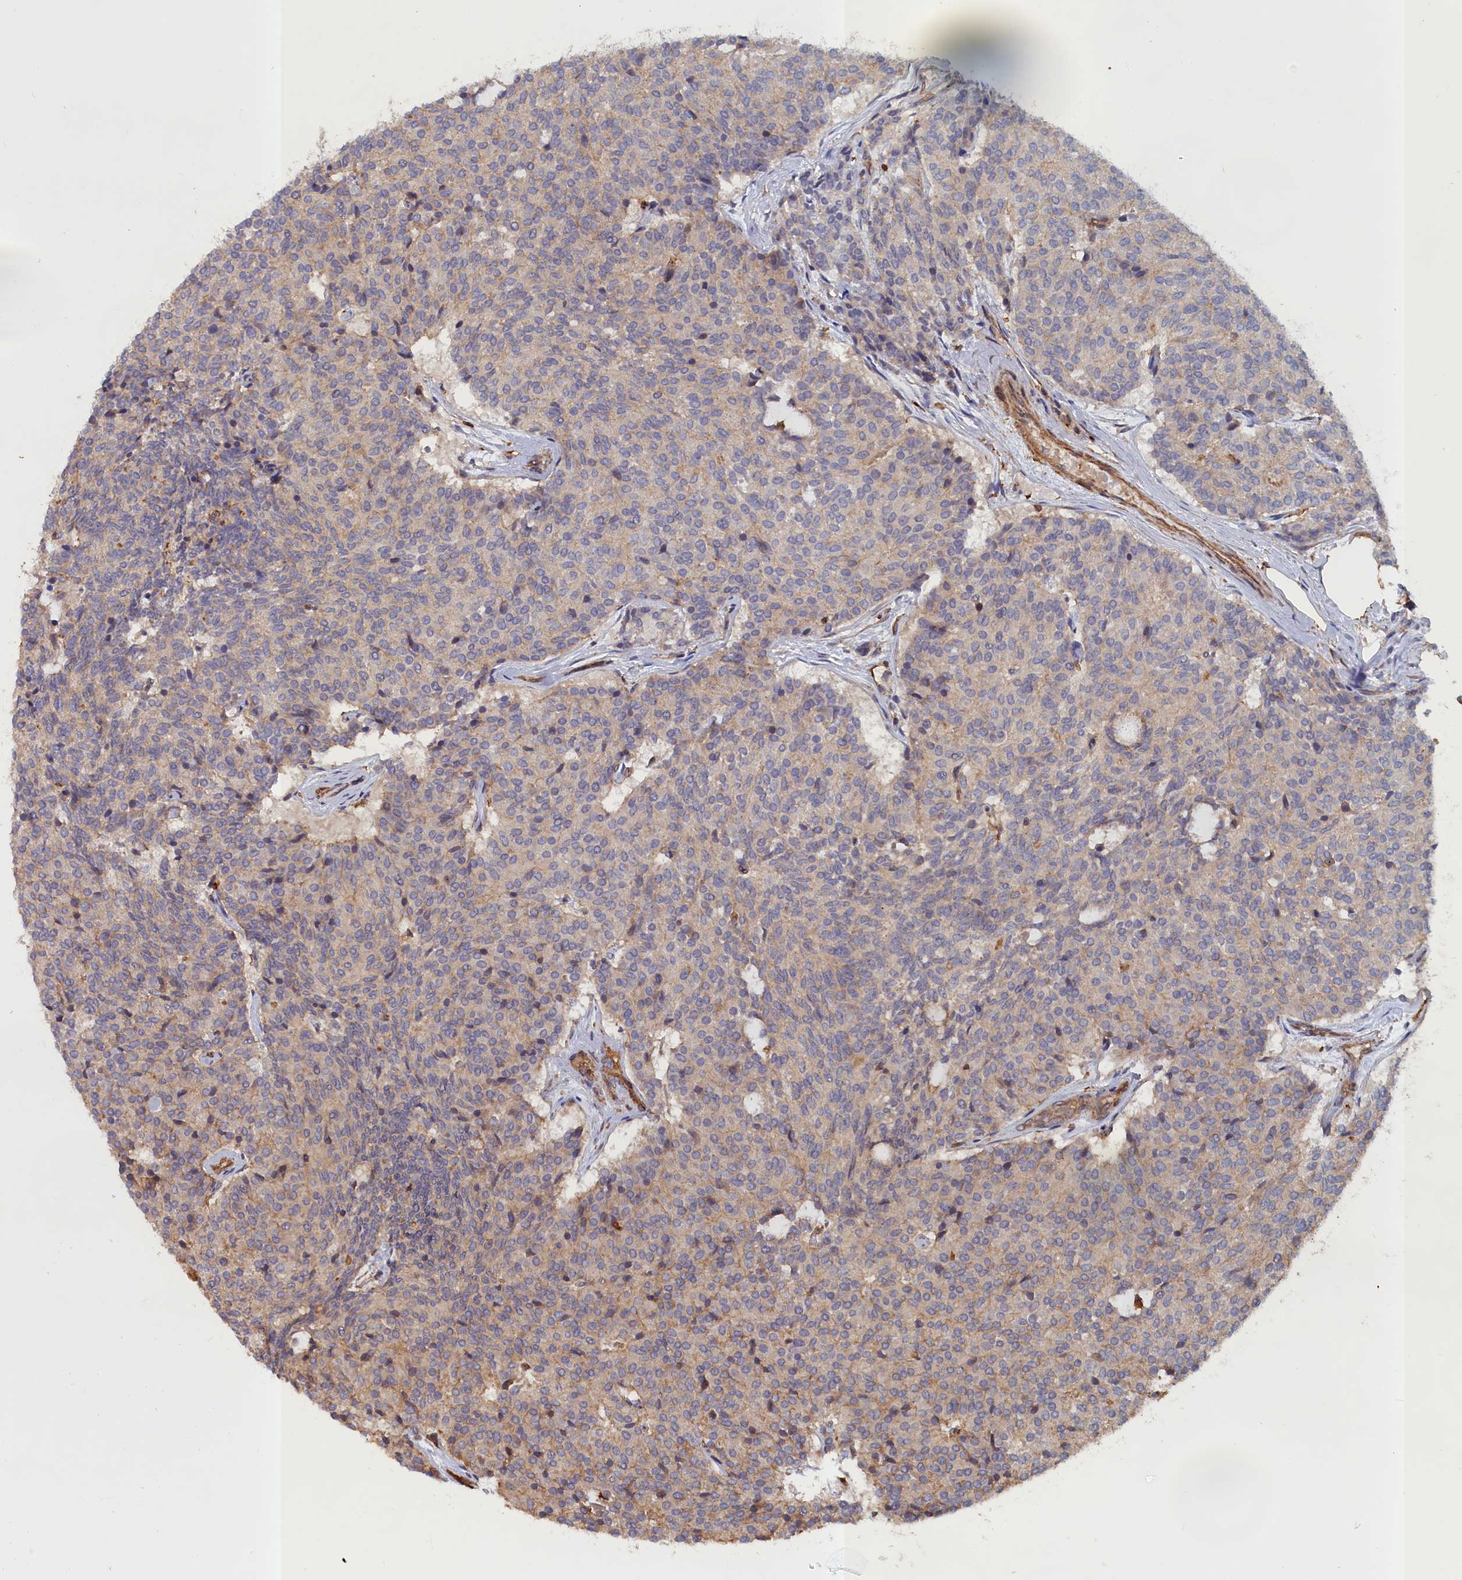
{"staining": {"intensity": "moderate", "quantity": "<25%", "location": "cytoplasmic/membranous"}, "tissue": "carcinoid", "cell_type": "Tumor cells", "image_type": "cancer", "snomed": [{"axis": "morphology", "description": "Carcinoid, malignant, NOS"}, {"axis": "topography", "description": "Pancreas"}], "caption": "Immunohistochemistry image of carcinoid stained for a protein (brown), which reveals low levels of moderate cytoplasmic/membranous expression in approximately <25% of tumor cells.", "gene": "ANKRD27", "patient": {"sex": "female", "age": 54}}